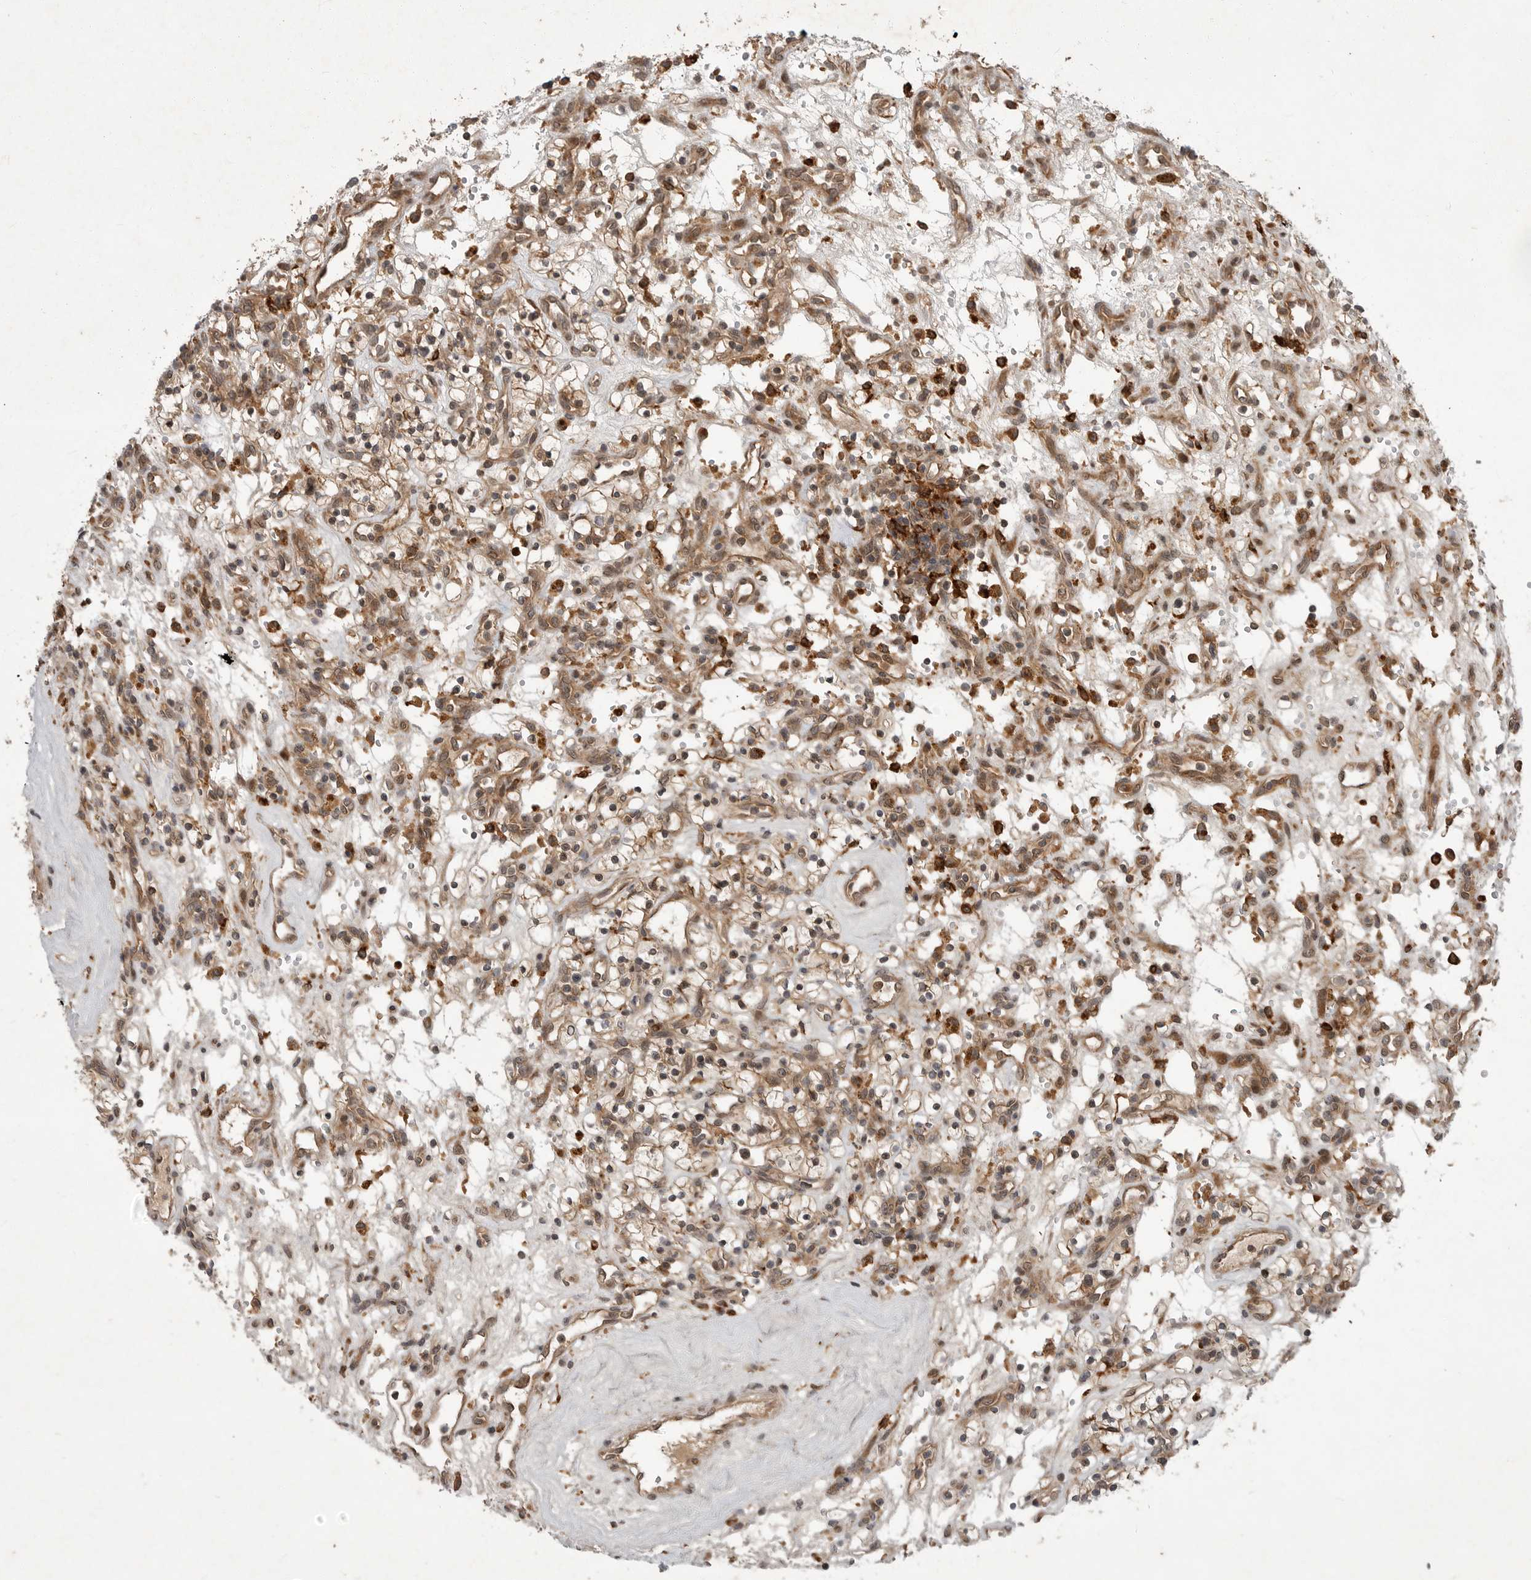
{"staining": {"intensity": "weak", "quantity": "<25%", "location": "nuclear"}, "tissue": "renal cancer", "cell_type": "Tumor cells", "image_type": "cancer", "snomed": [{"axis": "morphology", "description": "Adenocarcinoma, NOS"}, {"axis": "topography", "description": "Kidney"}], "caption": "This image is of renal cancer stained with immunohistochemistry (IHC) to label a protein in brown with the nuclei are counter-stained blue. There is no staining in tumor cells.", "gene": "OSBPL9", "patient": {"sex": "female", "age": 57}}